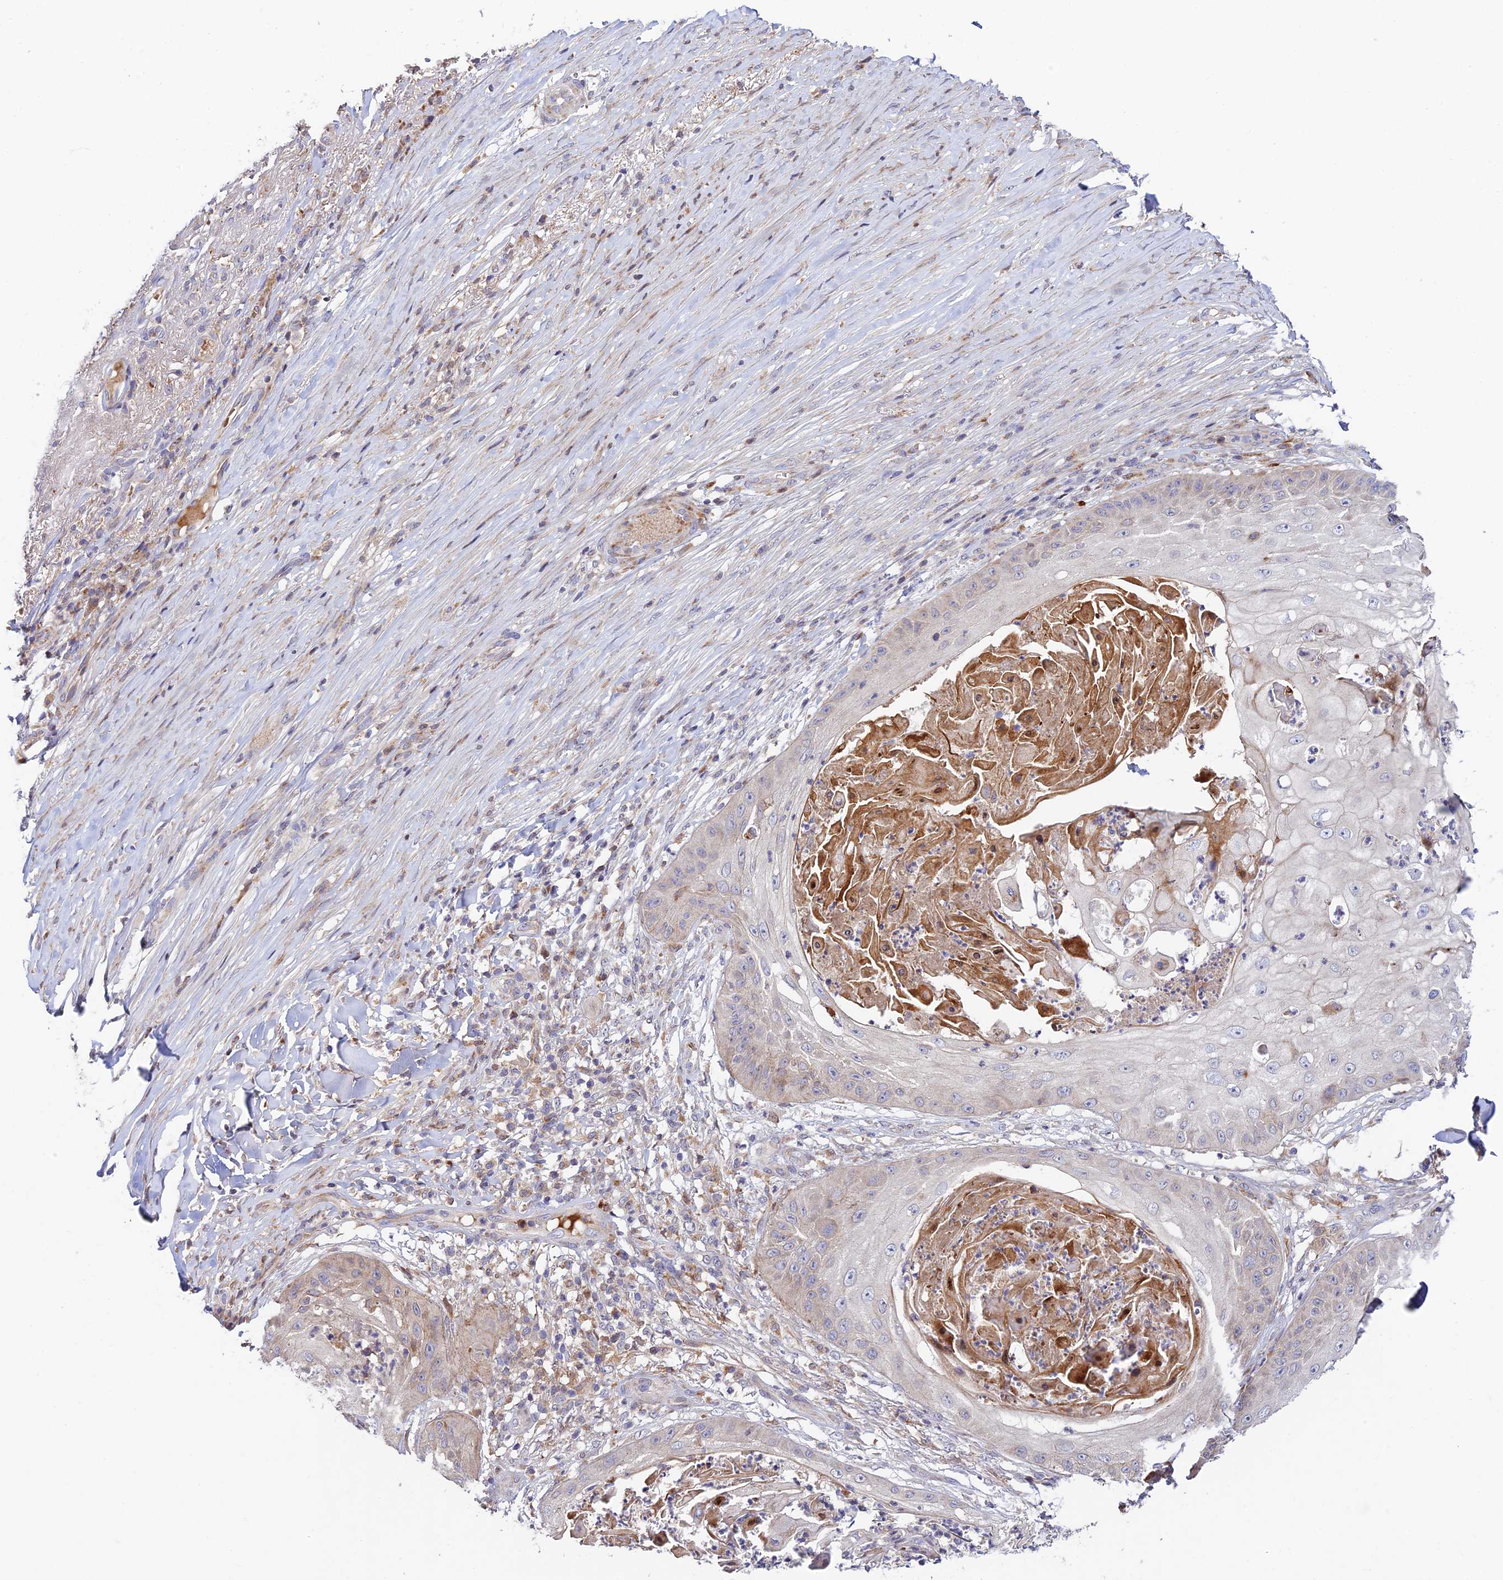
{"staining": {"intensity": "negative", "quantity": "none", "location": "none"}, "tissue": "skin cancer", "cell_type": "Tumor cells", "image_type": "cancer", "snomed": [{"axis": "morphology", "description": "Squamous cell carcinoma, NOS"}, {"axis": "topography", "description": "Skin"}], "caption": "The image exhibits no significant staining in tumor cells of skin cancer (squamous cell carcinoma).", "gene": "FUOM", "patient": {"sex": "male", "age": 70}}